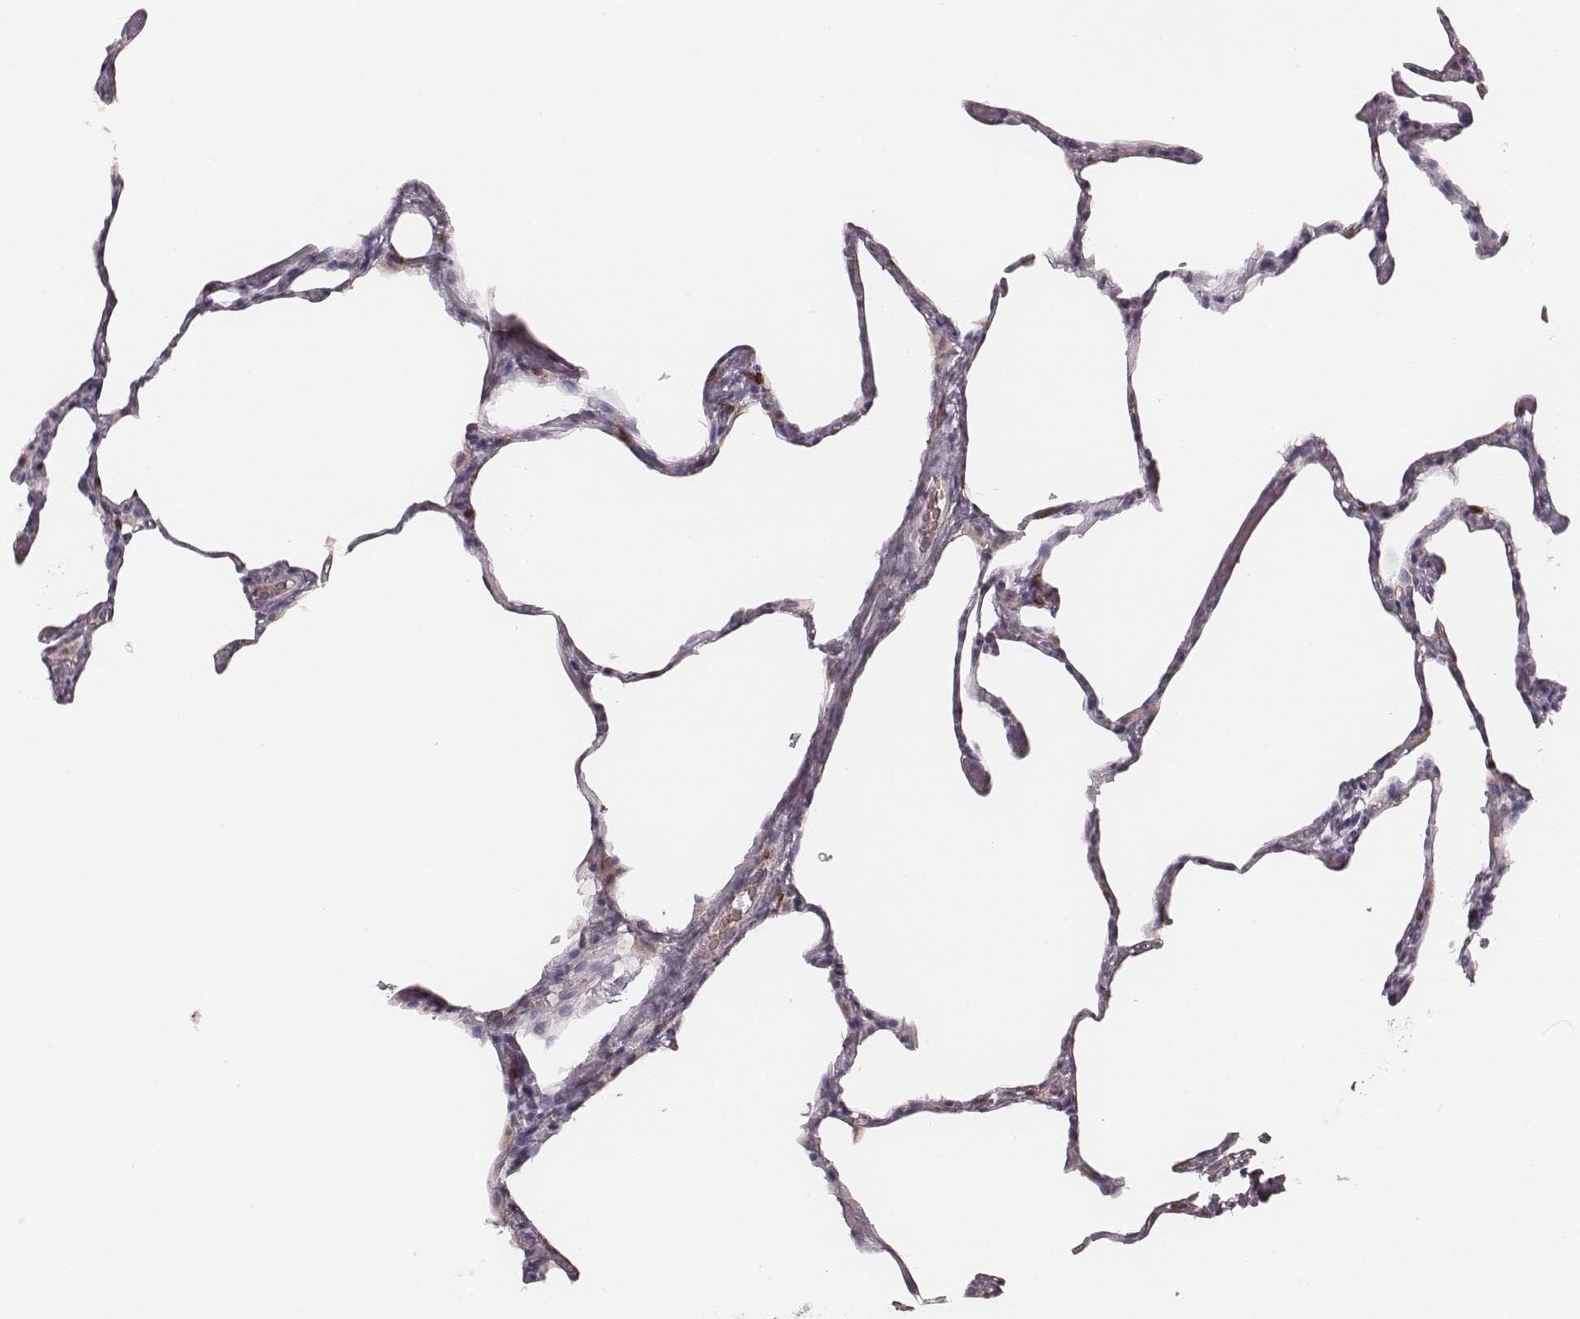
{"staining": {"intensity": "negative", "quantity": "none", "location": "none"}, "tissue": "lung", "cell_type": "Alveolar cells", "image_type": "normal", "snomed": [{"axis": "morphology", "description": "Normal tissue, NOS"}, {"axis": "topography", "description": "Lung"}], "caption": "Human lung stained for a protein using immunohistochemistry (IHC) demonstrates no staining in alveolar cells.", "gene": "CD8A", "patient": {"sex": "male", "age": 65}}